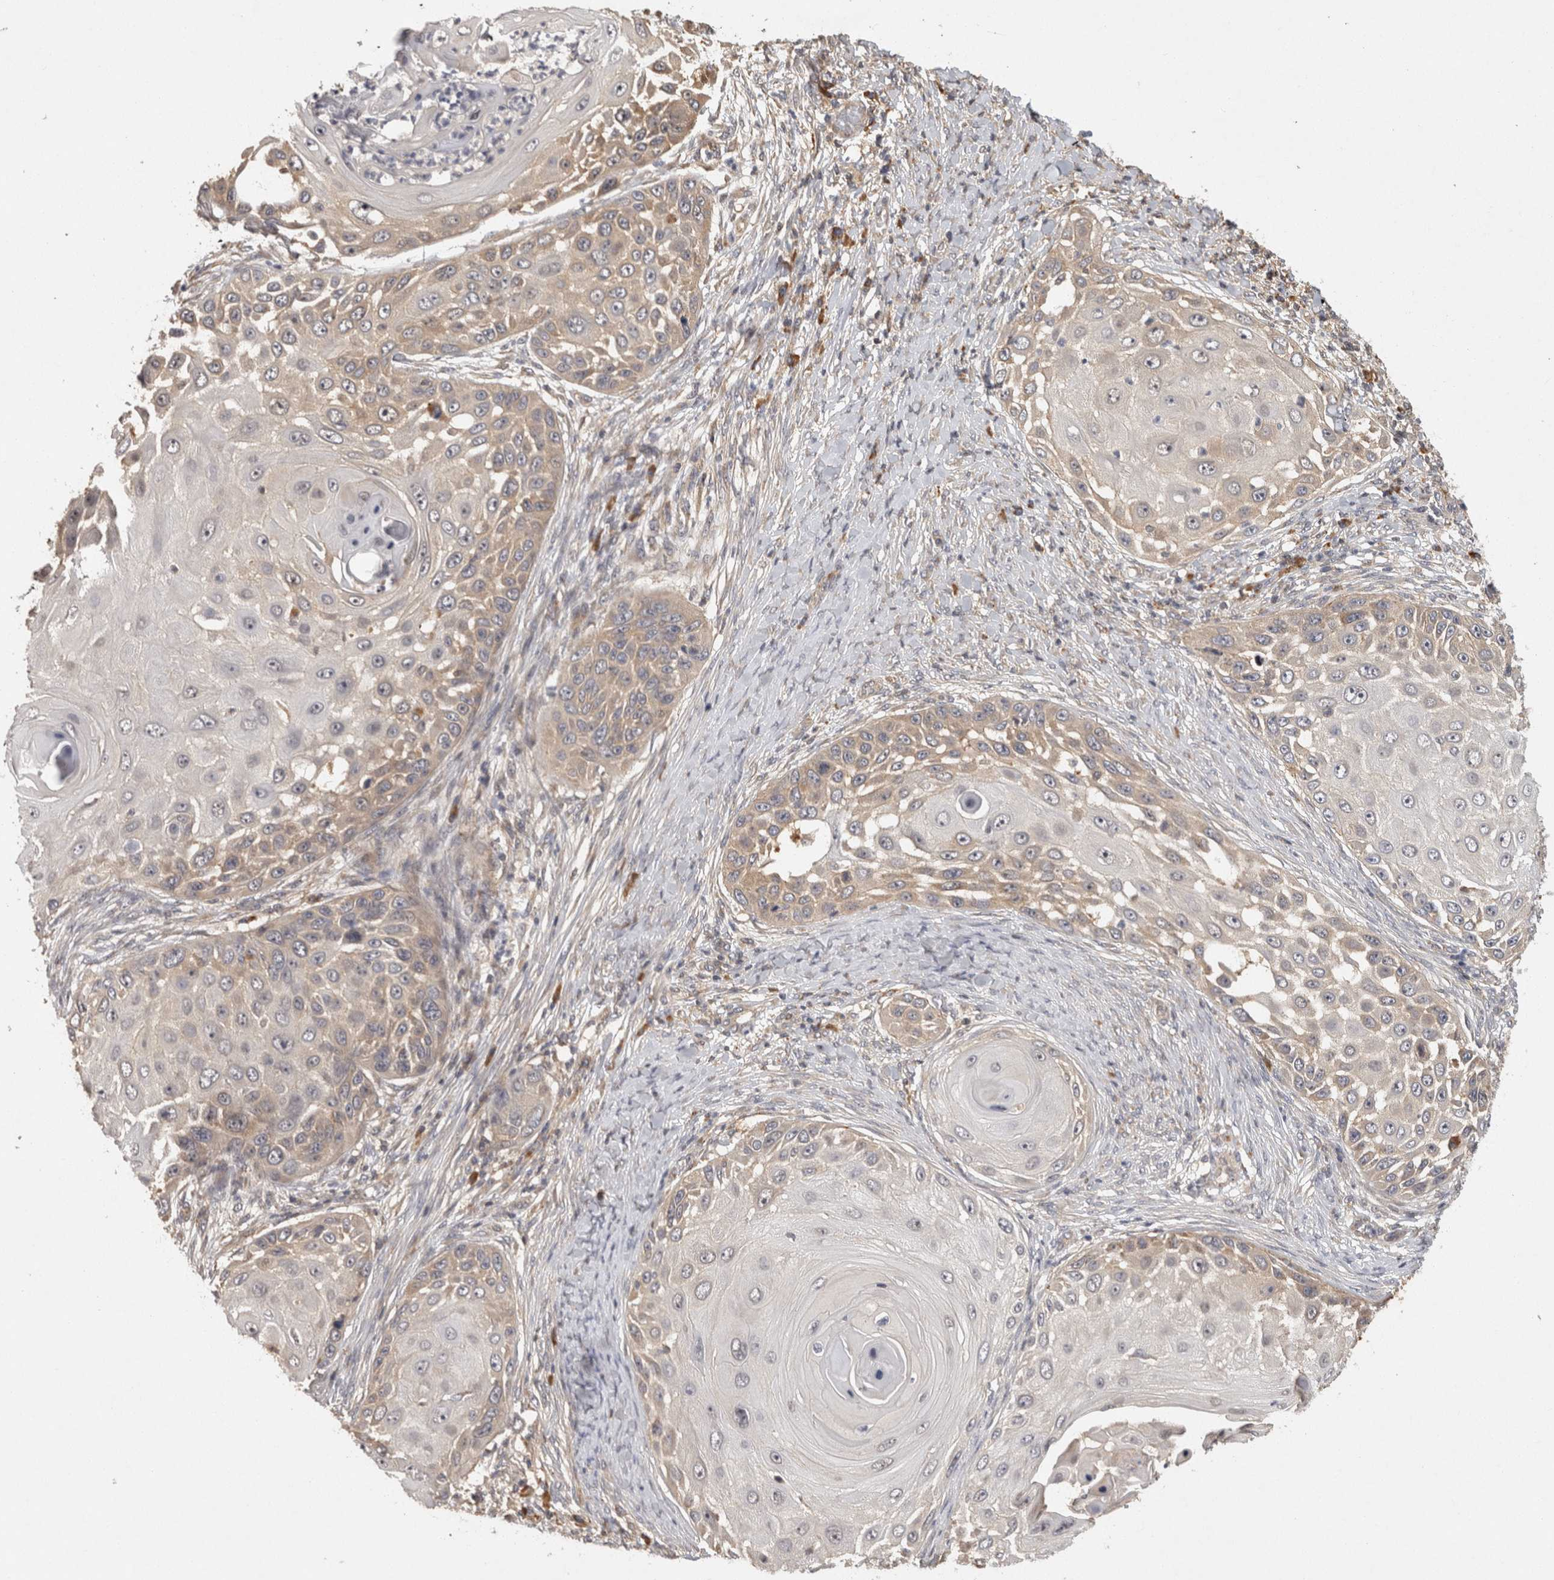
{"staining": {"intensity": "weak", "quantity": "<25%", "location": "cytoplasmic/membranous"}, "tissue": "skin cancer", "cell_type": "Tumor cells", "image_type": "cancer", "snomed": [{"axis": "morphology", "description": "Squamous cell carcinoma, NOS"}, {"axis": "topography", "description": "Skin"}], "caption": "DAB immunohistochemical staining of human skin squamous cell carcinoma demonstrates no significant staining in tumor cells. (Brightfield microscopy of DAB (3,3'-diaminobenzidine) IHC at high magnification).", "gene": "ACAT2", "patient": {"sex": "female", "age": 44}}